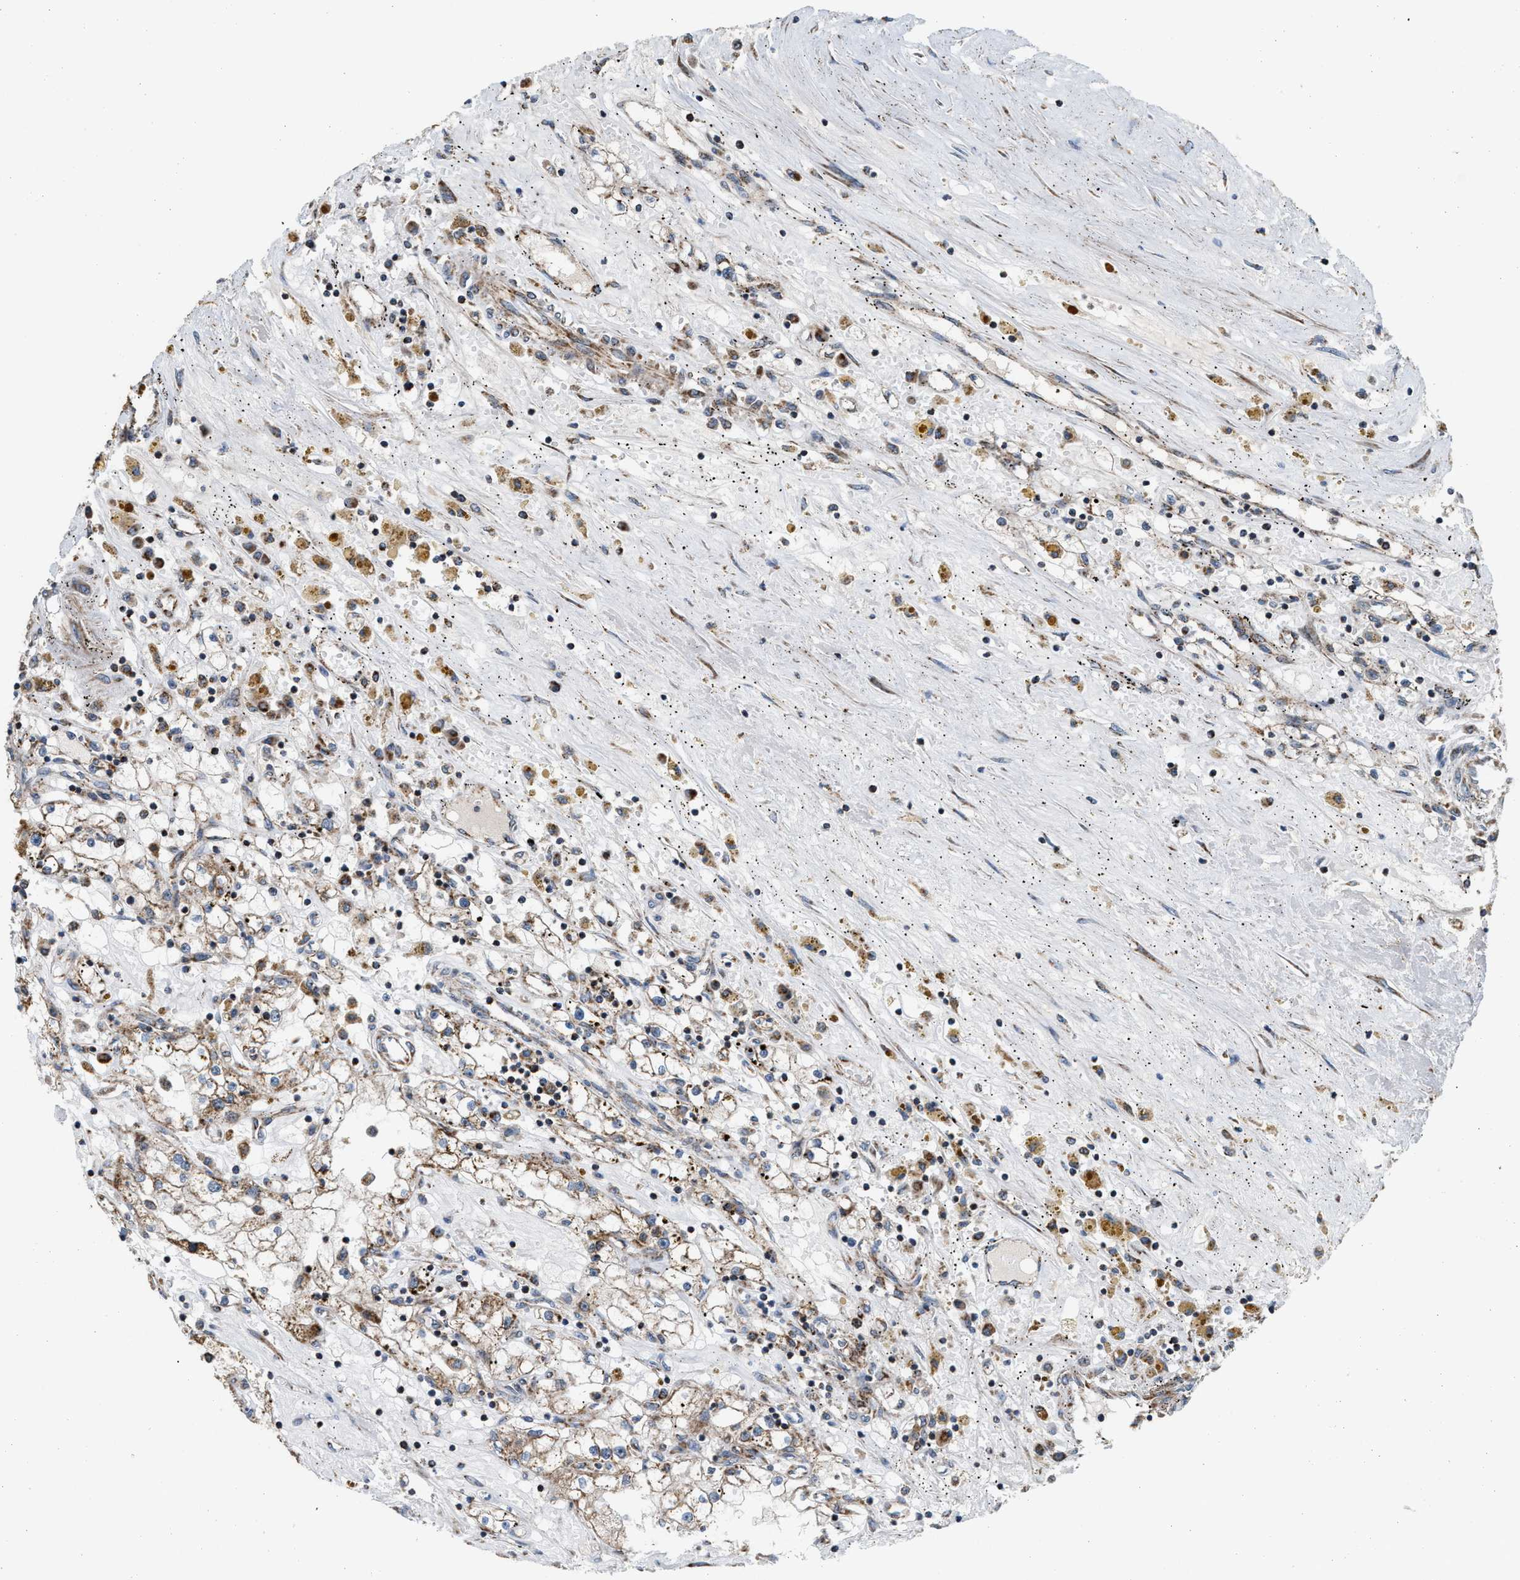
{"staining": {"intensity": "weak", "quantity": ">75%", "location": "cytoplasmic/membranous"}, "tissue": "renal cancer", "cell_type": "Tumor cells", "image_type": "cancer", "snomed": [{"axis": "morphology", "description": "Adenocarcinoma, NOS"}, {"axis": "topography", "description": "Kidney"}], "caption": "Protein positivity by immunohistochemistry (IHC) displays weak cytoplasmic/membranous expression in about >75% of tumor cells in renal cancer (adenocarcinoma).", "gene": "SGSM2", "patient": {"sex": "male", "age": 56}}